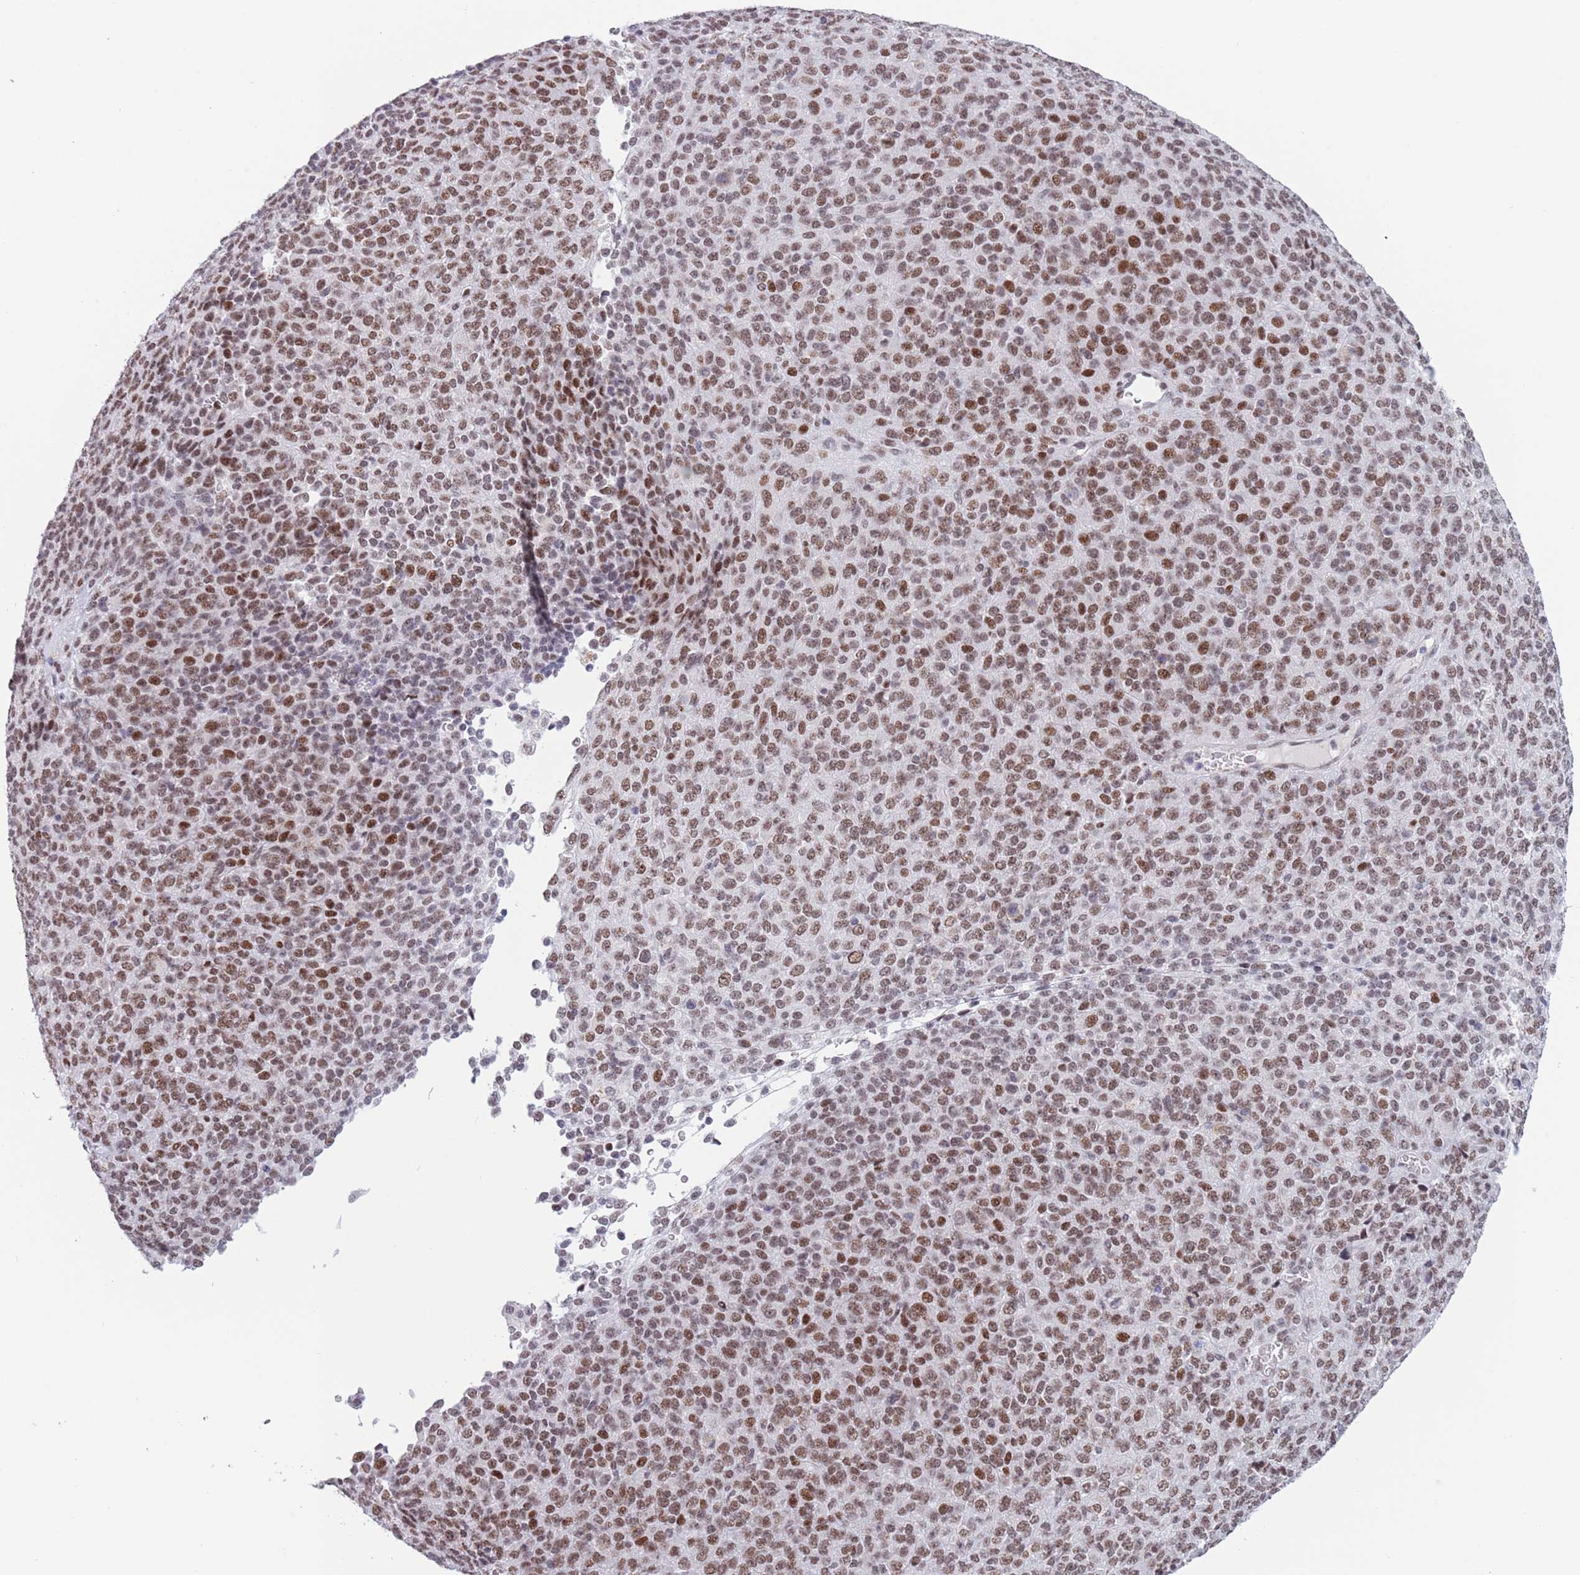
{"staining": {"intensity": "moderate", "quantity": ">75%", "location": "nuclear"}, "tissue": "melanoma", "cell_type": "Tumor cells", "image_type": "cancer", "snomed": [{"axis": "morphology", "description": "Malignant melanoma, Metastatic site"}, {"axis": "topography", "description": "Brain"}], "caption": "Immunohistochemical staining of malignant melanoma (metastatic site) demonstrates moderate nuclear protein staining in approximately >75% of tumor cells.", "gene": "ZNF382", "patient": {"sex": "female", "age": 56}}